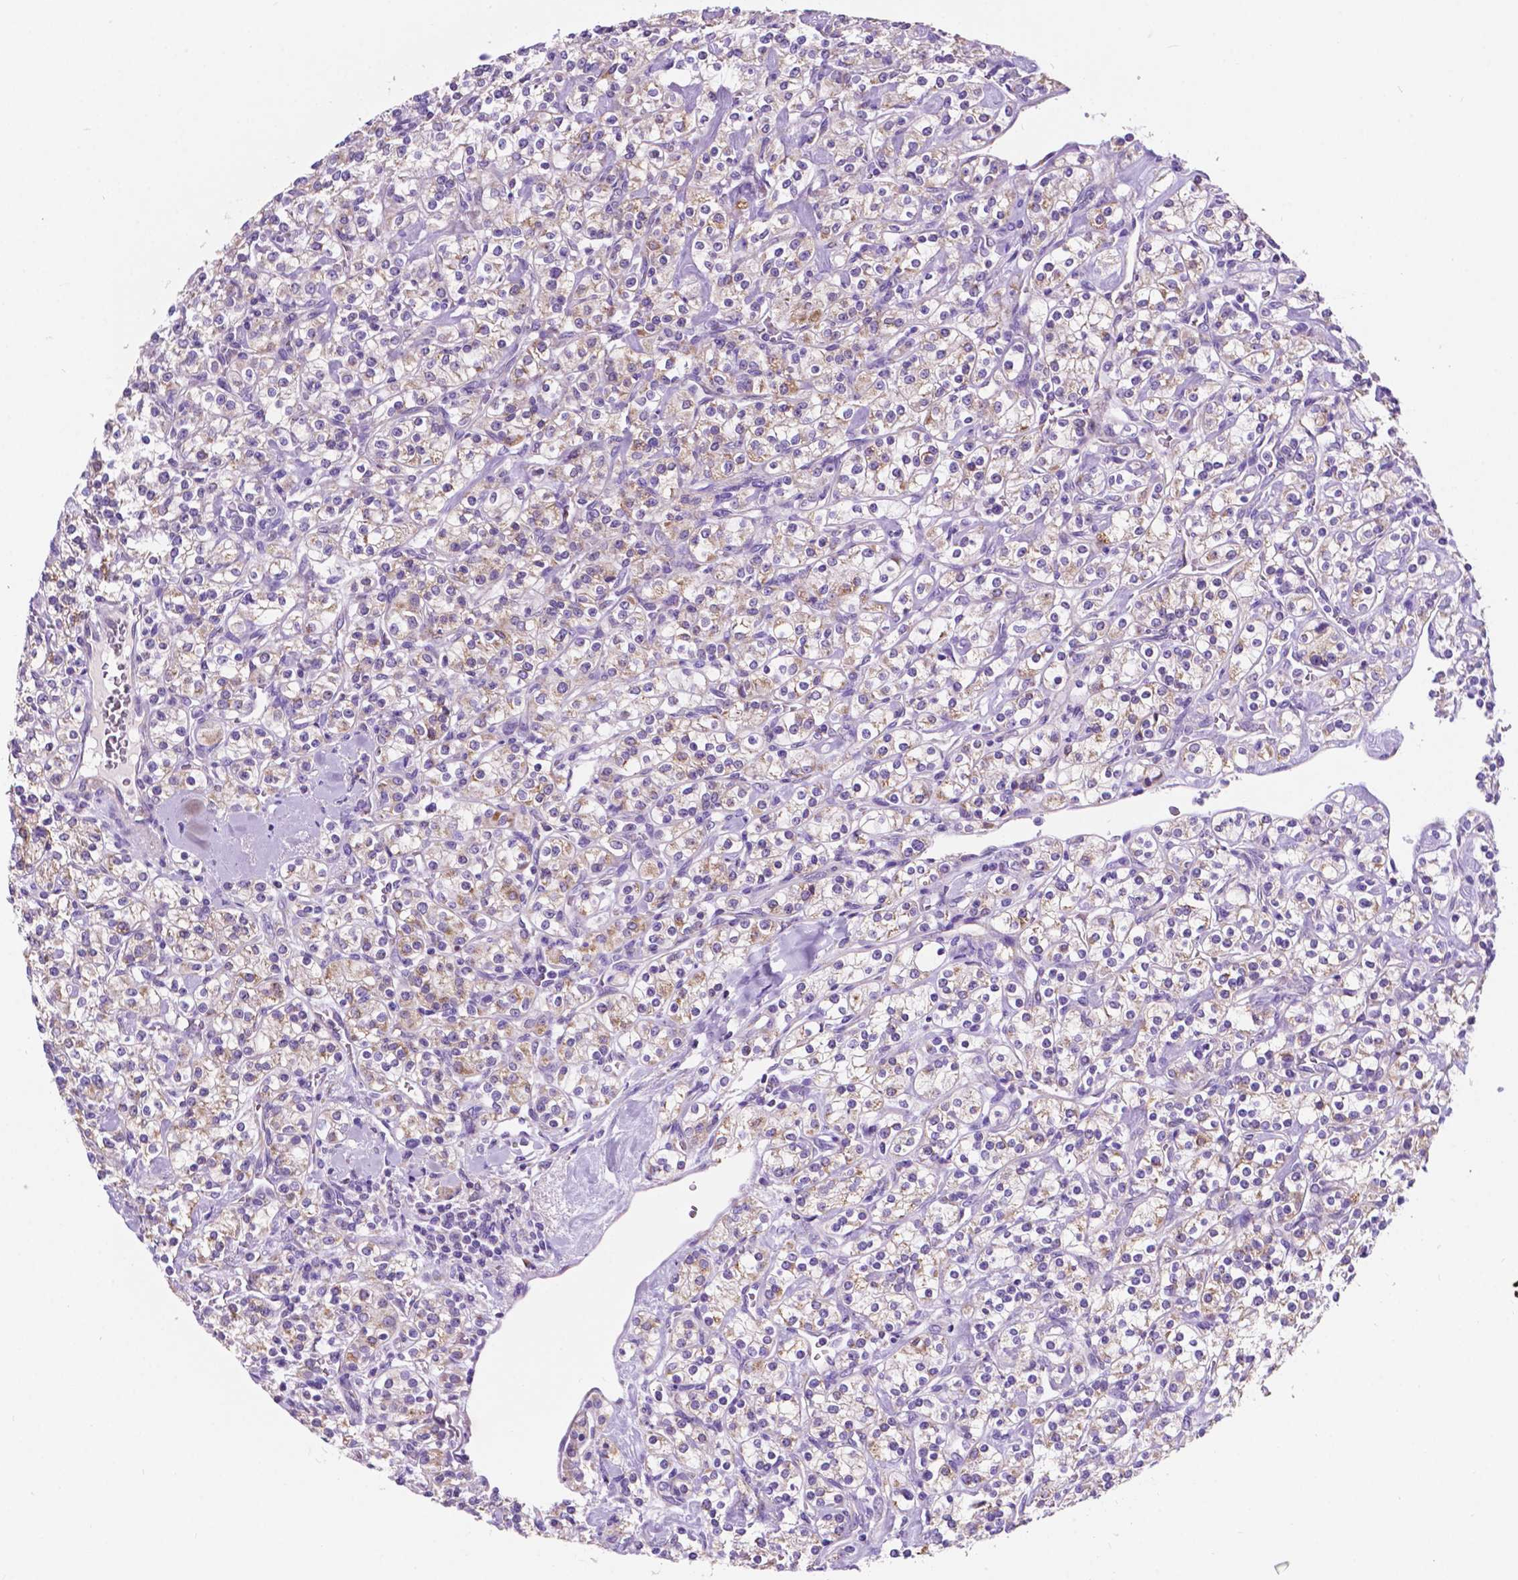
{"staining": {"intensity": "weak", "quantity": "<25%", "location": "cytoplasmic/membranous"}, "tissue": "renal cancer", "cell_type": "Tumor cells", "image_type": "cancer", "snomed": [{"axis": "morphology", "description": "Adenocarcinoma, NOS"}, {"axis": "topography", "description": "Kidney"}], "caption": "An IHC micrograph of renal cancer is shown. There is no staining in tumor cells of renal cancer. (Brightfield microscopy of DAB immunohistochemistry (IHC) at high magnification).", "gene": "TRPV5", "patient": {"sex": "male", "age": 77}}